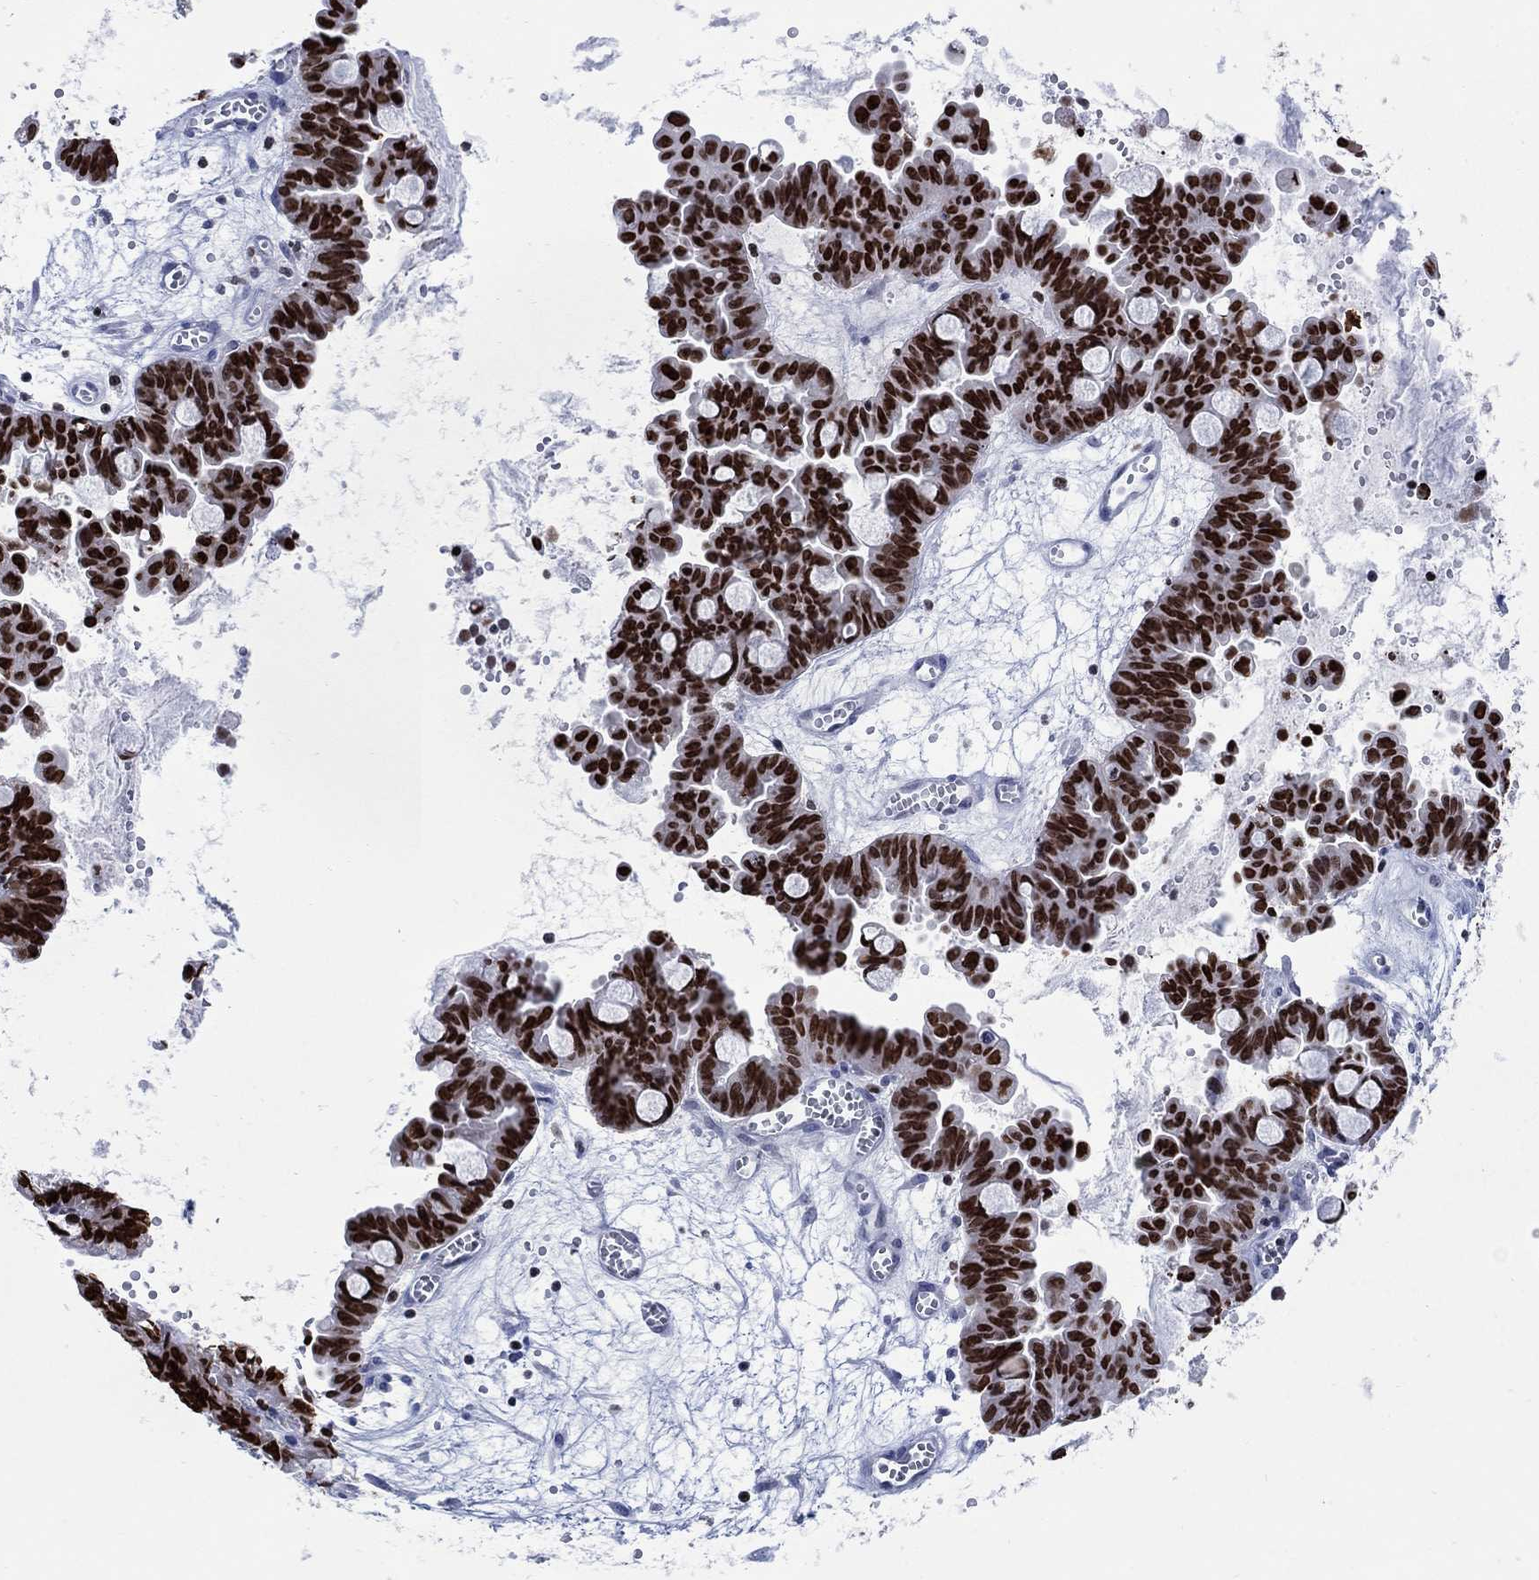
{"staining": {"intensity": "strong", "quantity": ">75%", "location": "nuclear"}, "tissue": "ovarian cancer", "cell_type": "Tumor cells", "image_type": "cancer", "snomed": [{"axis": "morphology", "description": "Cystadenocarcinoma, mucinous, NOS"}, {"axis": "topography", "description": "Ovary"}], "caption": "Immunohistochemistry (DAB (3,3'-diaminobenzidine)) staining of ovarian cancer shows strong nuclear protein positivity in approximately >75% of tumor cells.", "gene": "HMGA1", "patient": {"sex": "female", "age": 63}}